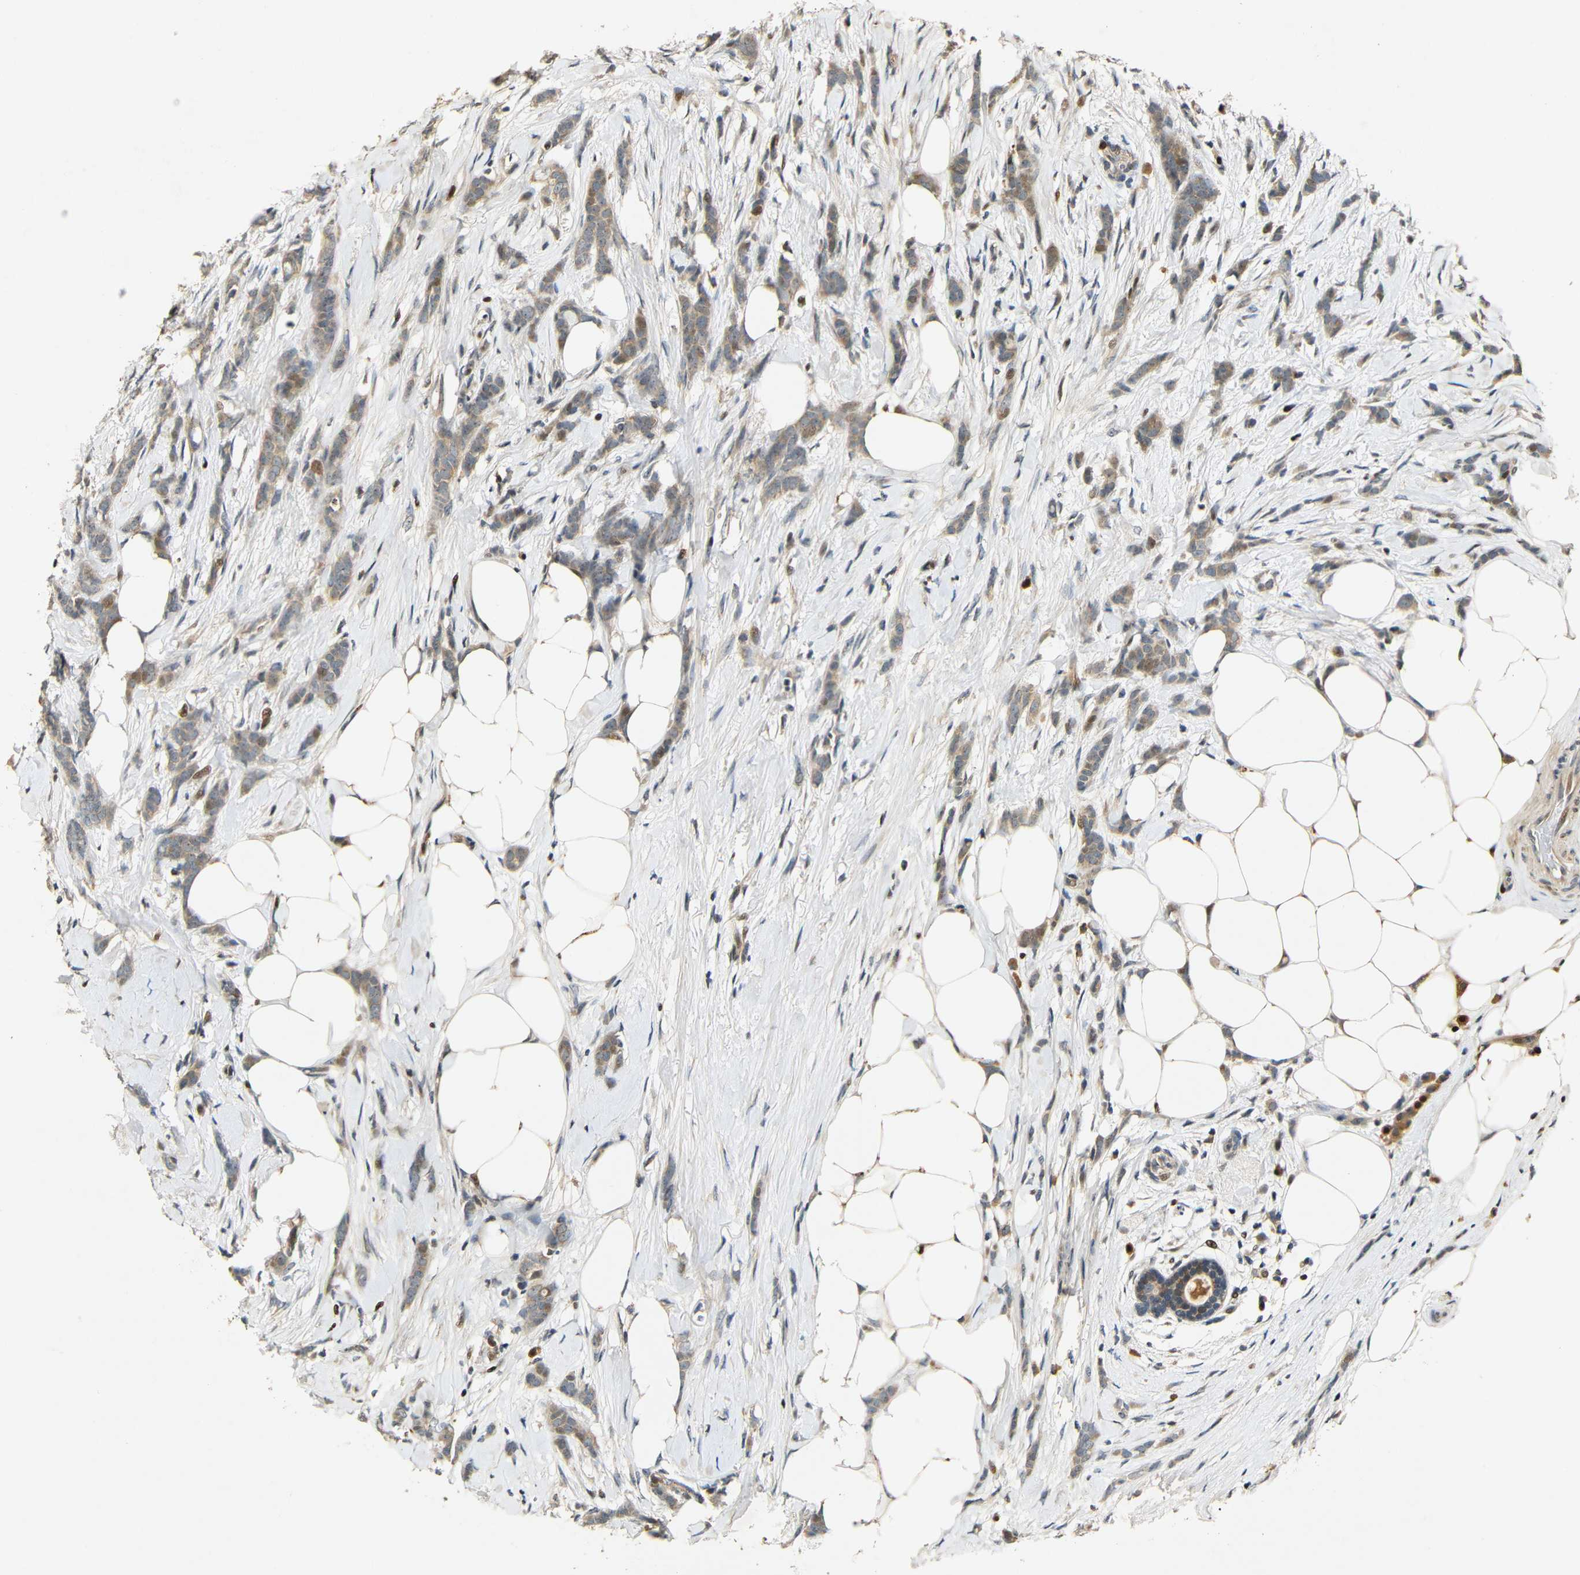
{"staining": {"intensity": "moderate", "quantity": ">75%", "location": "cytoplasmic/membranous"}, "tissue": "breast cancer", "cell_type": "Tumor cells", "image_type": "cancer", "snomed": [{"axis": "morphology", "description": "Lobular carcinoma, in situ"}, {"axis": "morphology", "description": "Lobular carcinoma"}, {"axis": "topography", "description": "Breast"}], "caption": "This is an image of IHC staining of breast lobular carcinoma, which shows moderate positivity in the cytoplasmic/membranous of tumor cells.", "gene": "KAZALD1", "patient": {"sex": "female", "age": 41}}